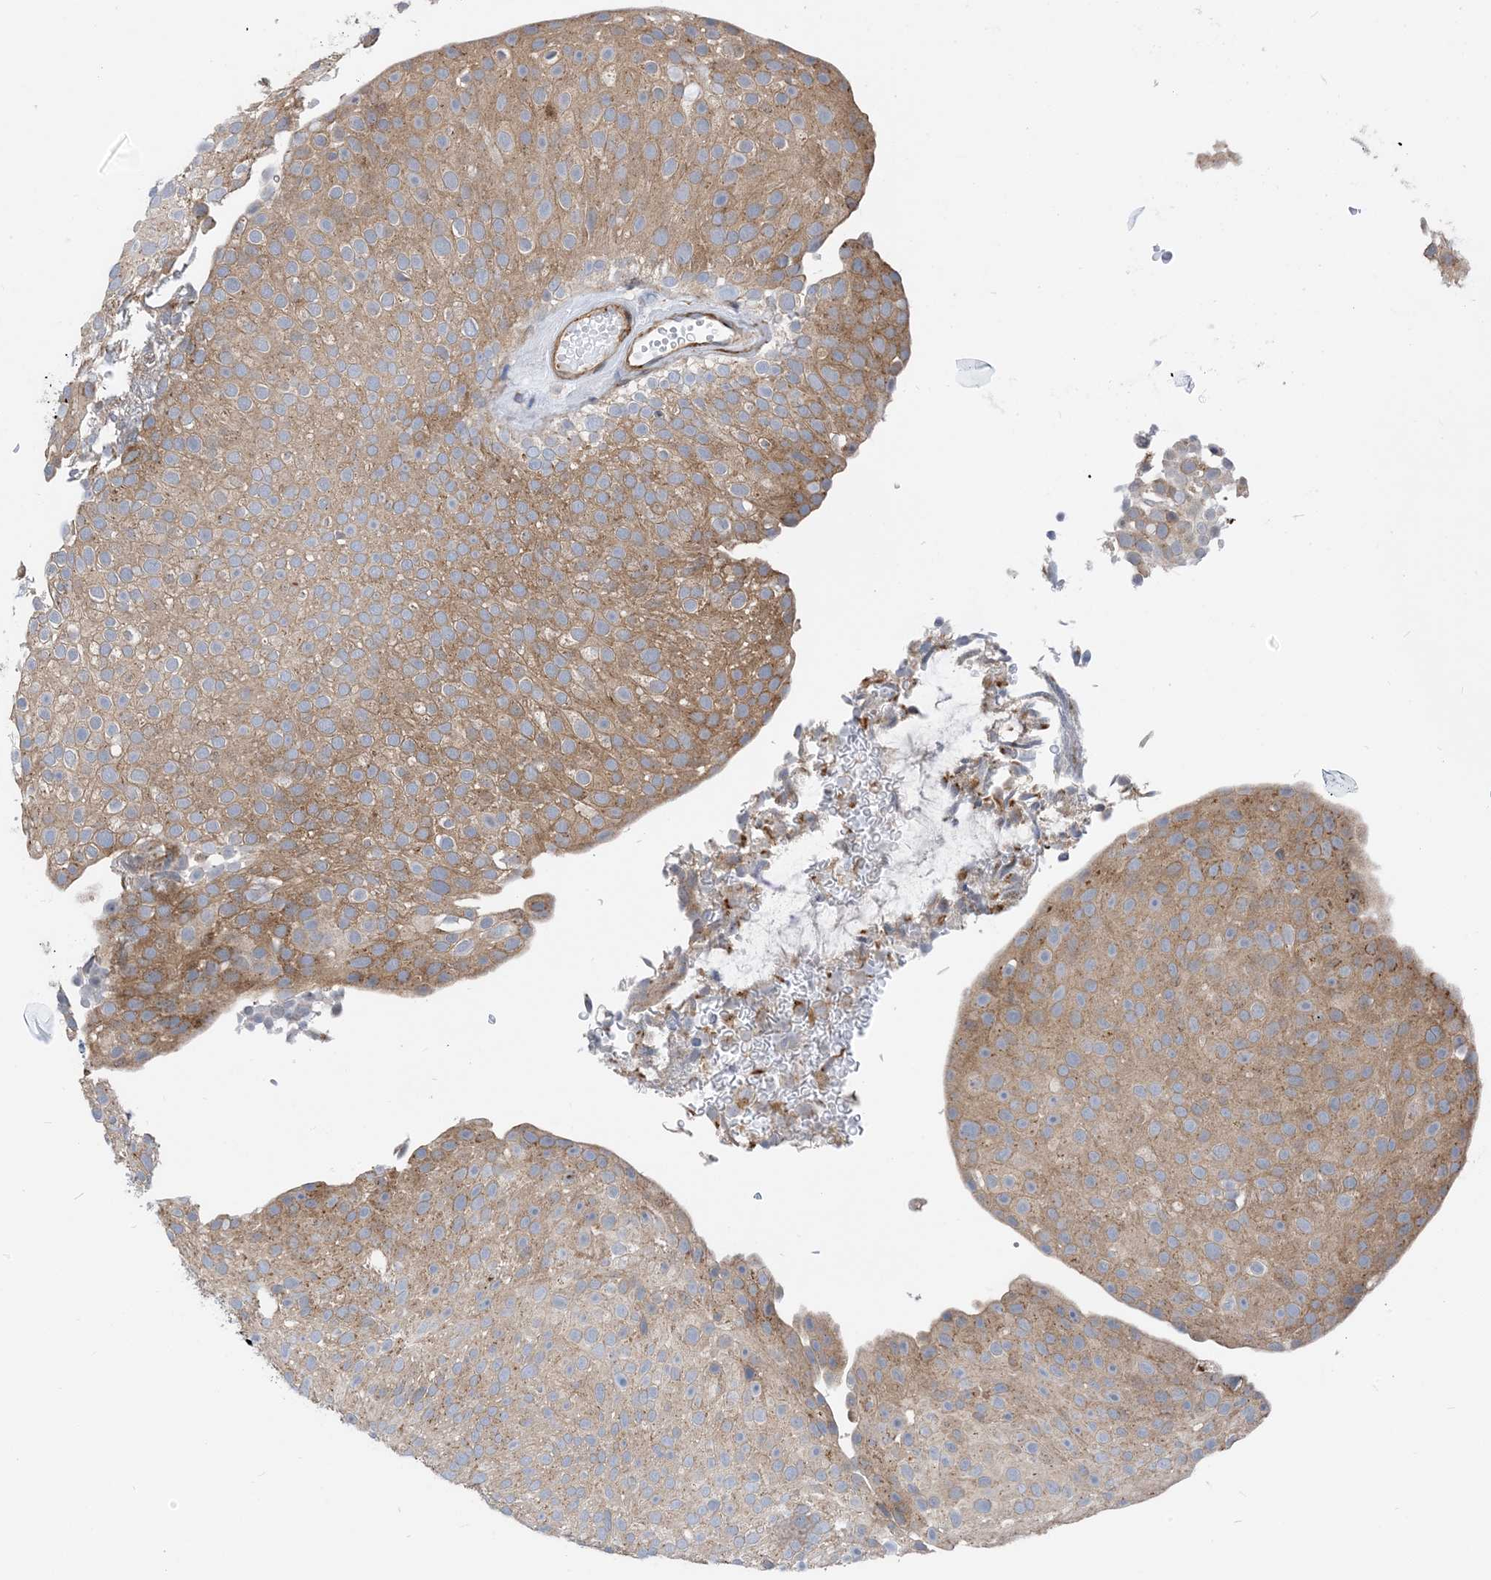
{"staining": {"intensity": "moderate", "quantity": "25%-75%", "location": "cytoplasmic/membranous"}, "tissue": "urothelial cancer", "cell_type": "Tumor cells", "image_type": "cancer", "snomed": [{"axis": "morphology", "description": "Urothelial carcinoma, Low grade"}, {"axis": "topography", "description": "Urinary bladder"}], "caption": "A brown stain highlights moderate cytoplasmic/membranous staining of a protein in human urothelial cancer tumor cells.", "gene": "PLEKHA3", "patient": {"sex": "male", "age": 78}}